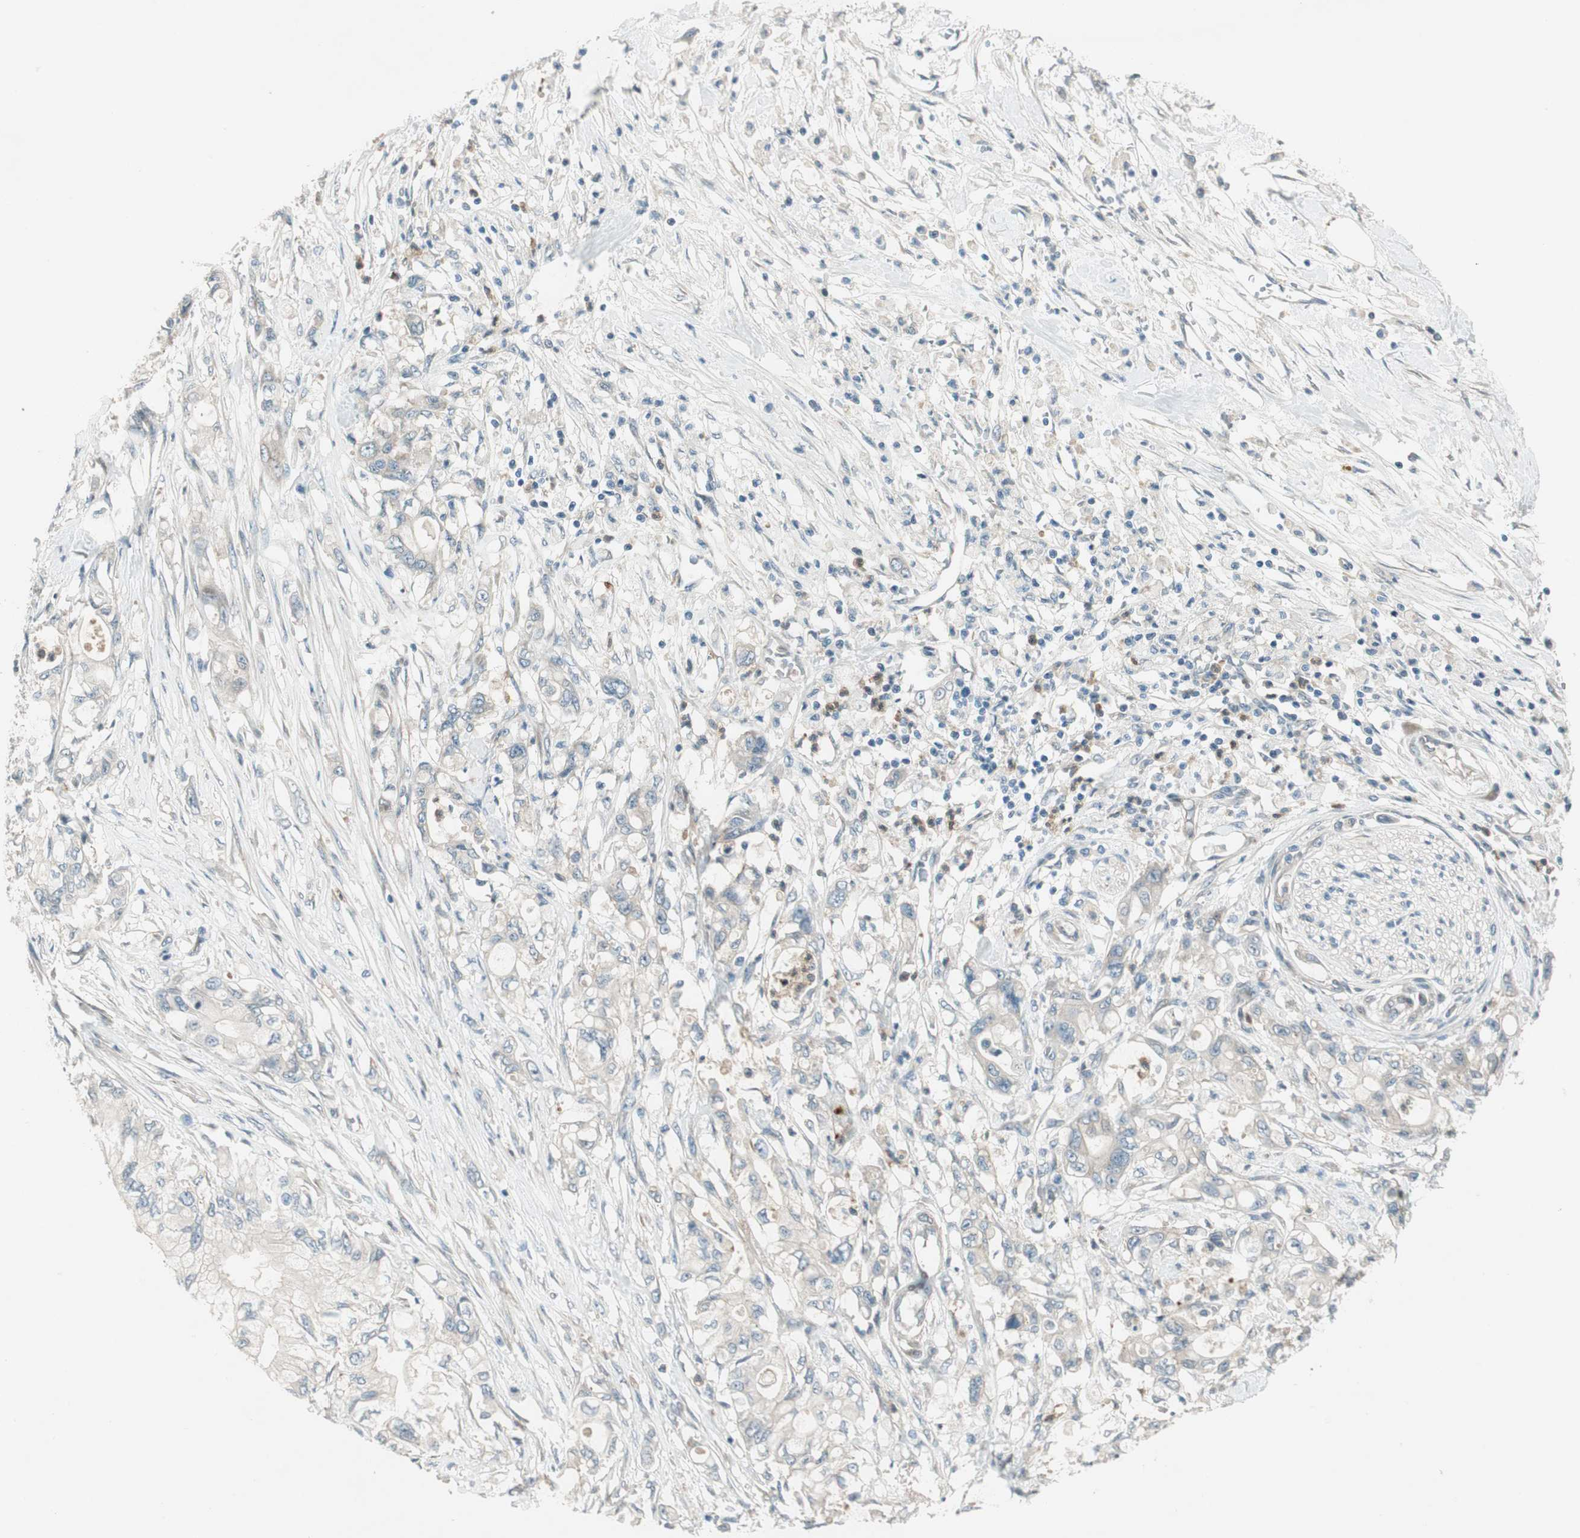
{"staining": {"intensity": "negative", "quantity": "none", "location": "none"}, "tissue": "pancreatic cancer", "cell_type": "Tumor cells", "image_type": "cancer", "snomed": [{"axis": "morphology", "description": "Adenocarcinoma, NOS"}, {"axis": "topography", "description": "Pancreas"}], "caption": "Tumor cells show no significant expression in pancreatic cancer.", "gene": "CGRRF1", "patient": {"sex": "male", "age": 79}}